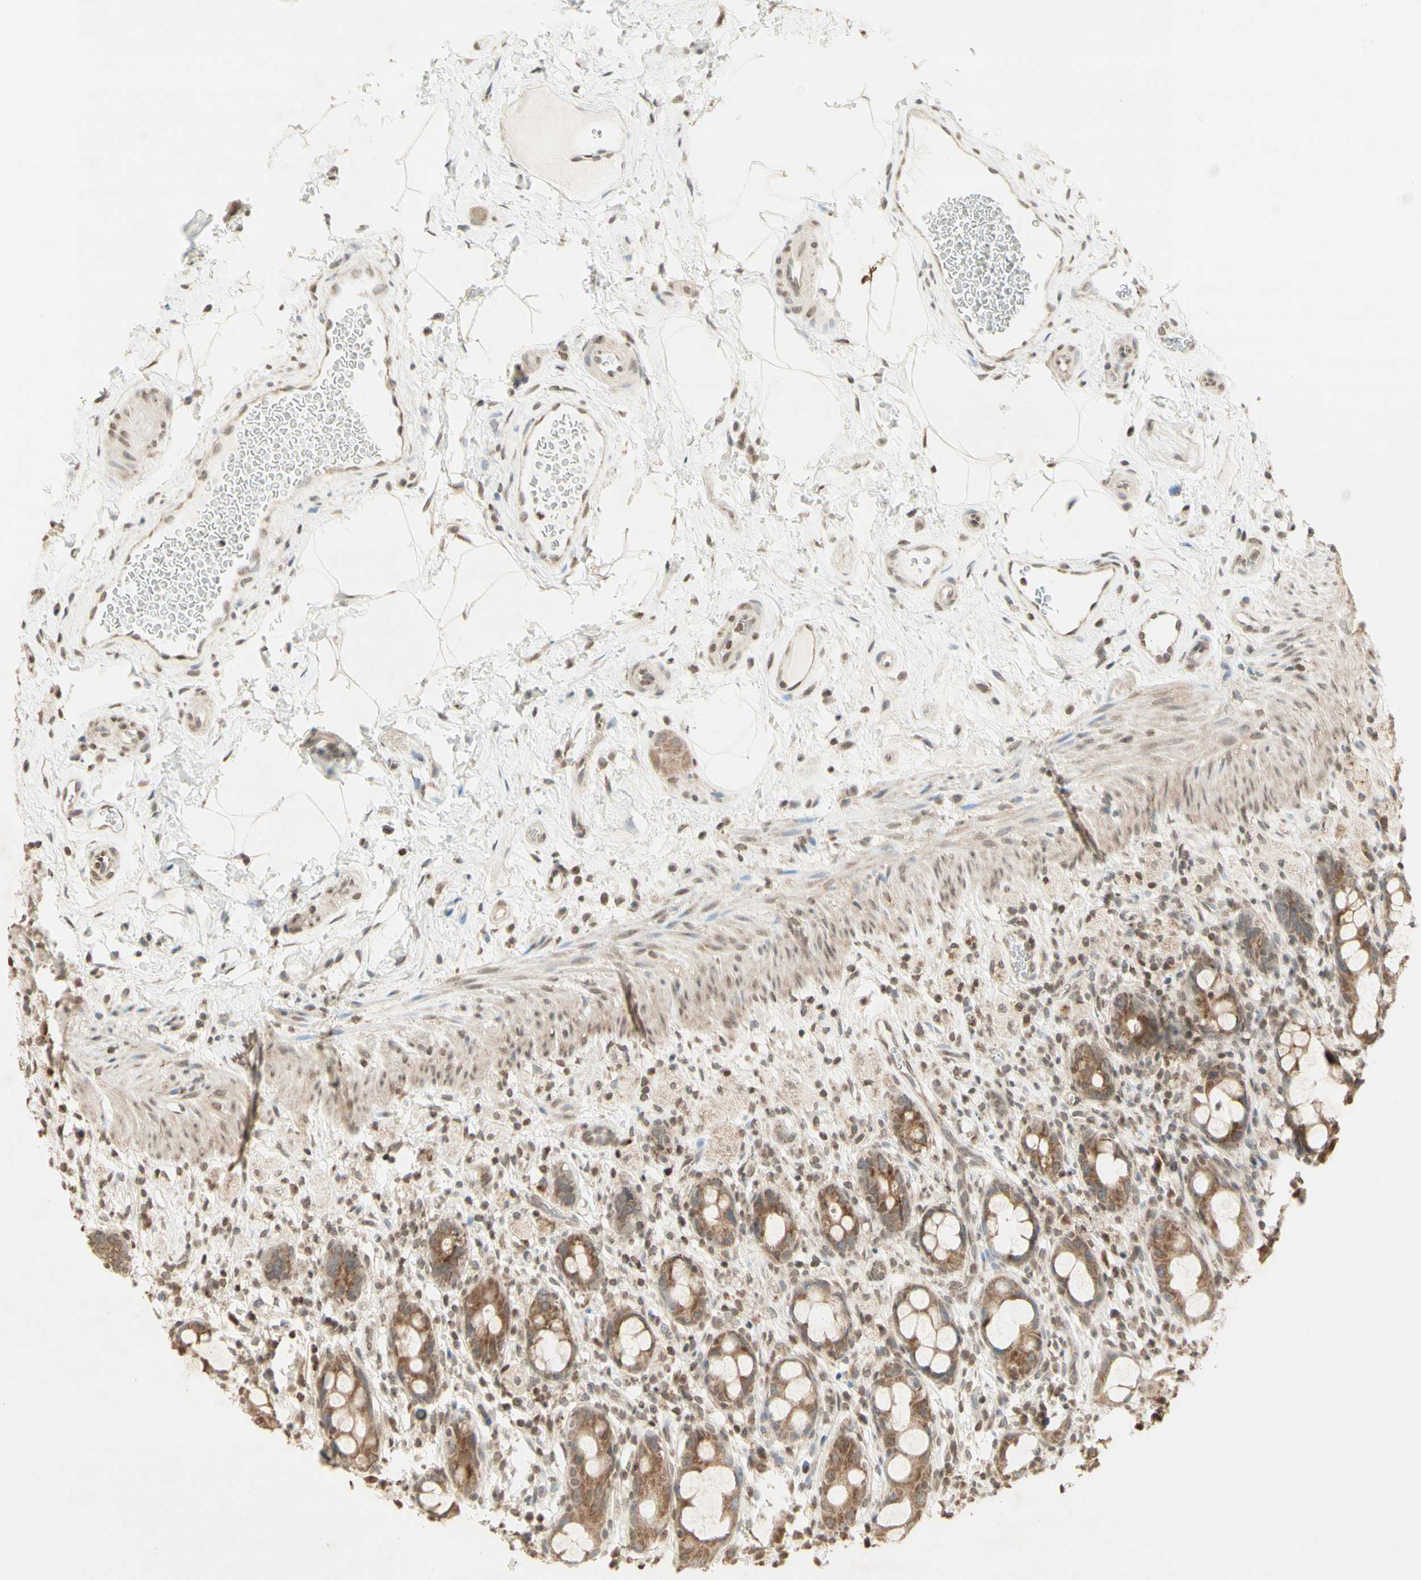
{"staining": {"intensity": "moderate", "quantity": ">75%", "location": "cytoplasmic/membranous"}, "tissue": "rectum", "cell_type": "Glandular cells", "image_type": "normal", "snomed": [{"axis": "morphology", "description": "Normal tissue, NOS"}, {"axis": "topography", "description": "Rectum"}], "caption": "Glandular cells display medium levels of moderate cytoplasmic/membranous expression in approximately >75% of cells in normal human rectum.", "gene": "CCNI", "patient": {"sex": "male", "age": 44}}